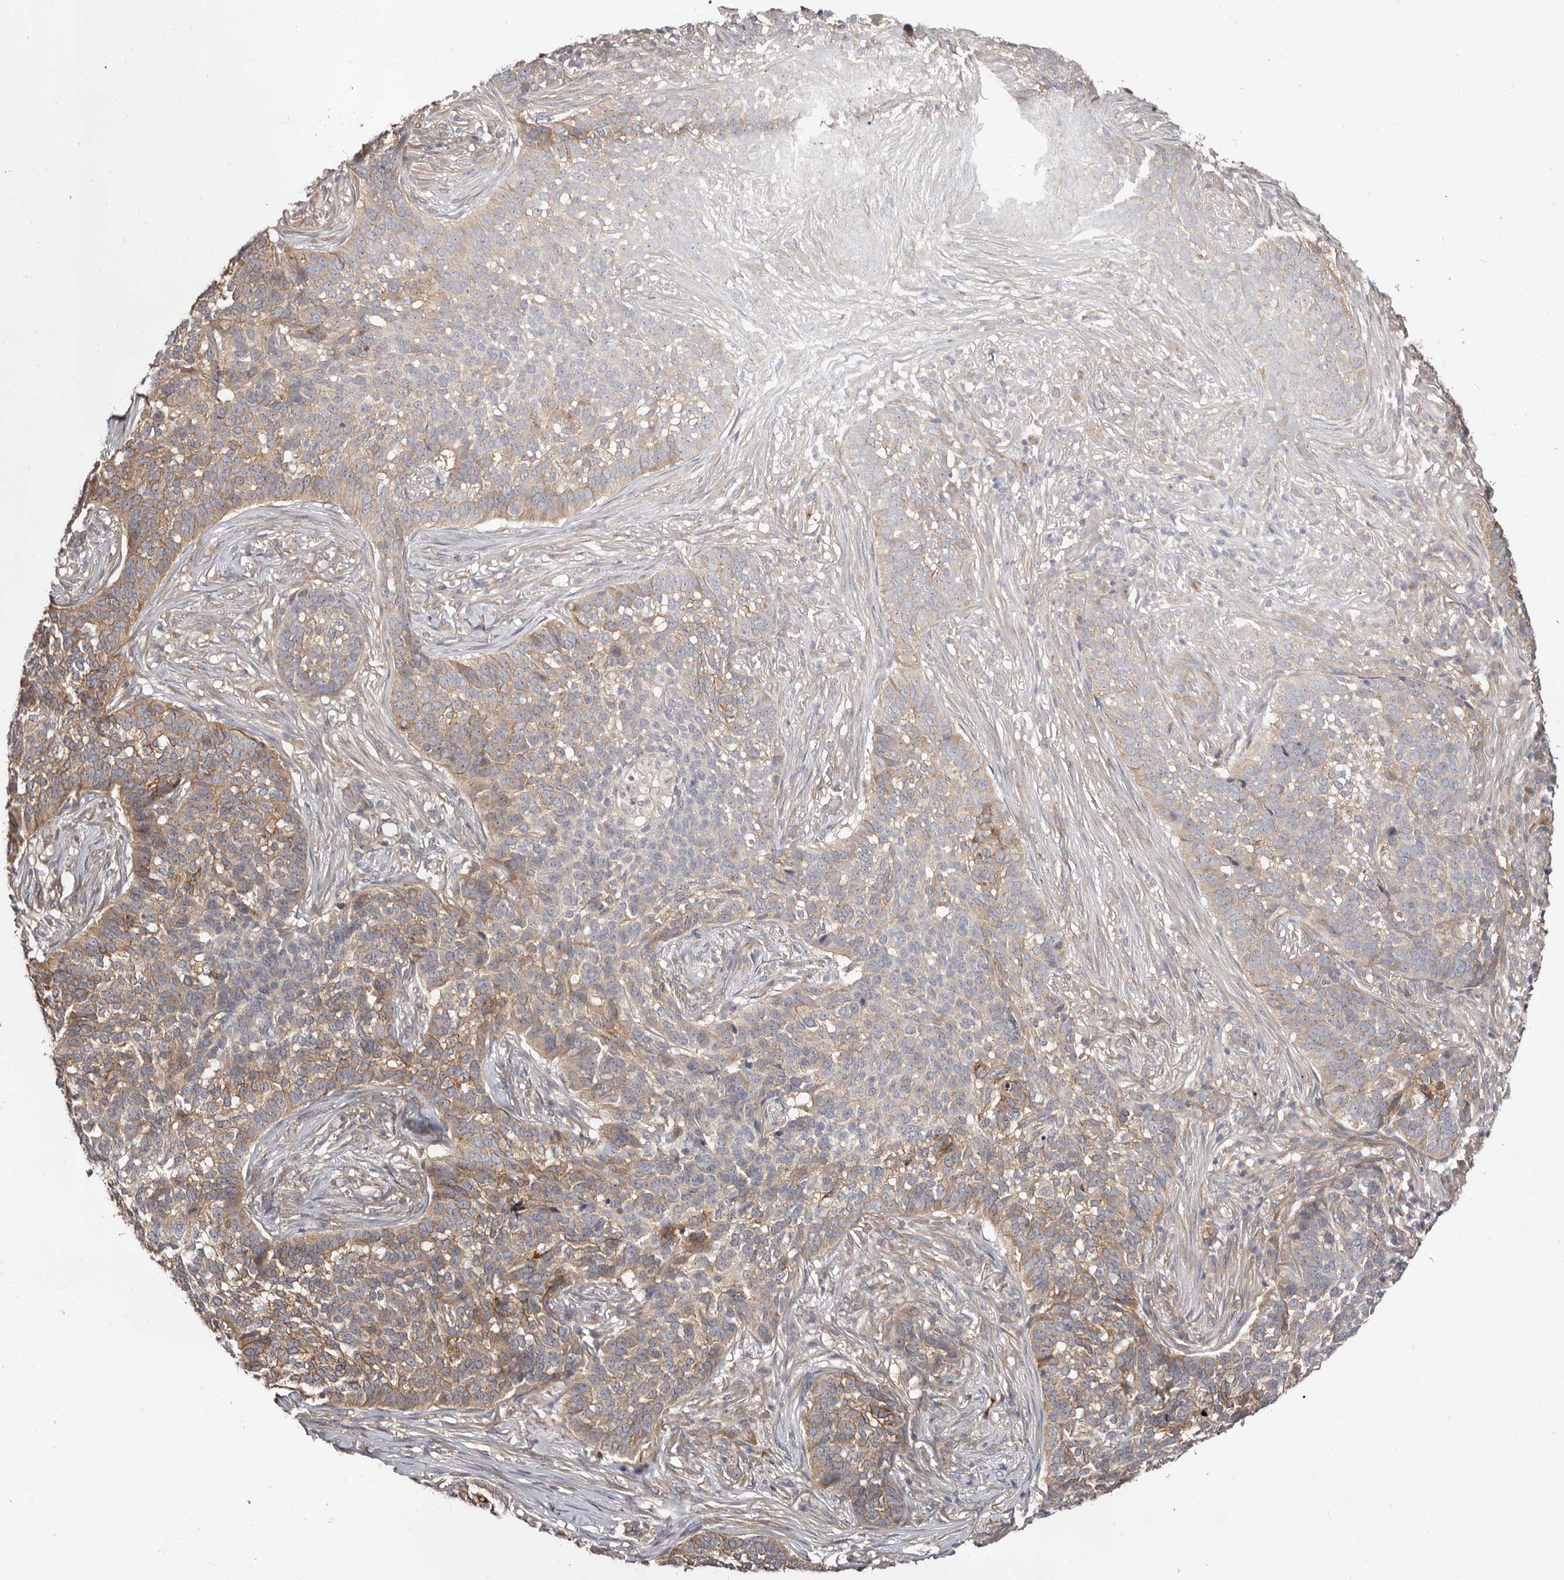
{"staining": {"intensity": "weak", "quantity": "25%-75%", "location": "cytoplasmic/membranous"}, "tissue": "skin cancer", "cell_type": "Tumor cells", "image_type": "cancer", "snomed": [{"axis": "morphology", "description": "Basal cell carcinoma"}, {"axis": "topography", "description": "Skin"}], "caption": "Protein analysis of skin cancer tissue reveals weak cytoplasmic/membranous expression in approximately 25%-75% of tumor cells.", "gene": "GPATCH4", "patient": {"sex": "male", "age": 85}}